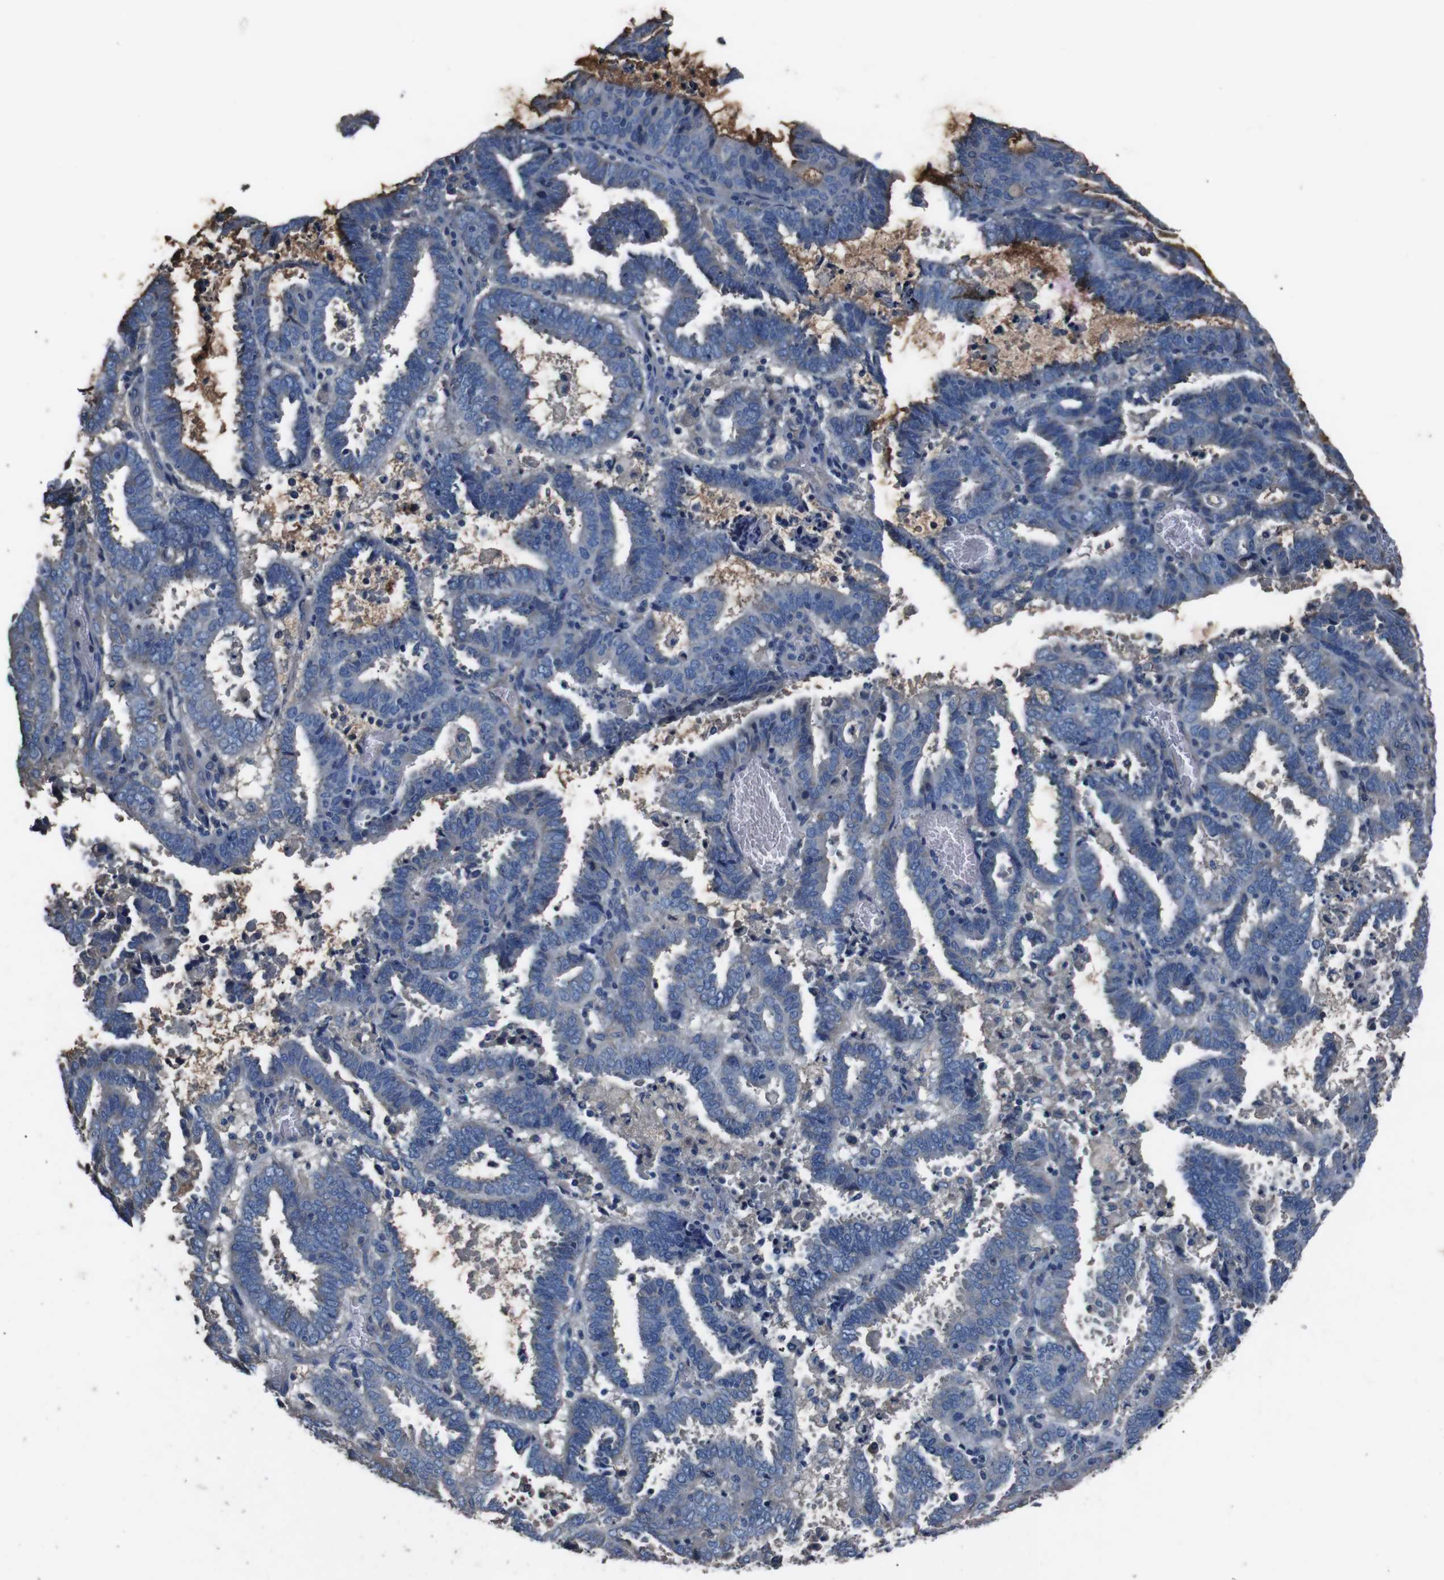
{"staining": {"intensity": "negative", "quantity": "none", "location": "none"}, "tissue": "endometrial cancer", "cell_type": "Tumor cells", "image_type": "cancer", "snomed": [{"axis": "morphology", "description": "Adenocarcinoma, NOS"}, {"axis": "topography", "description": "Uterus"}], "caption": "Immunohistochemistry micrograph of neoplastic tissue: human endometrial adenocarcinoma stained with DAB (3,3'-diaminobenzidine) exhibits no significant protein expression in tumor cells.", "gene": "LEP", "patient": {"sex": "female", "age": 83}}